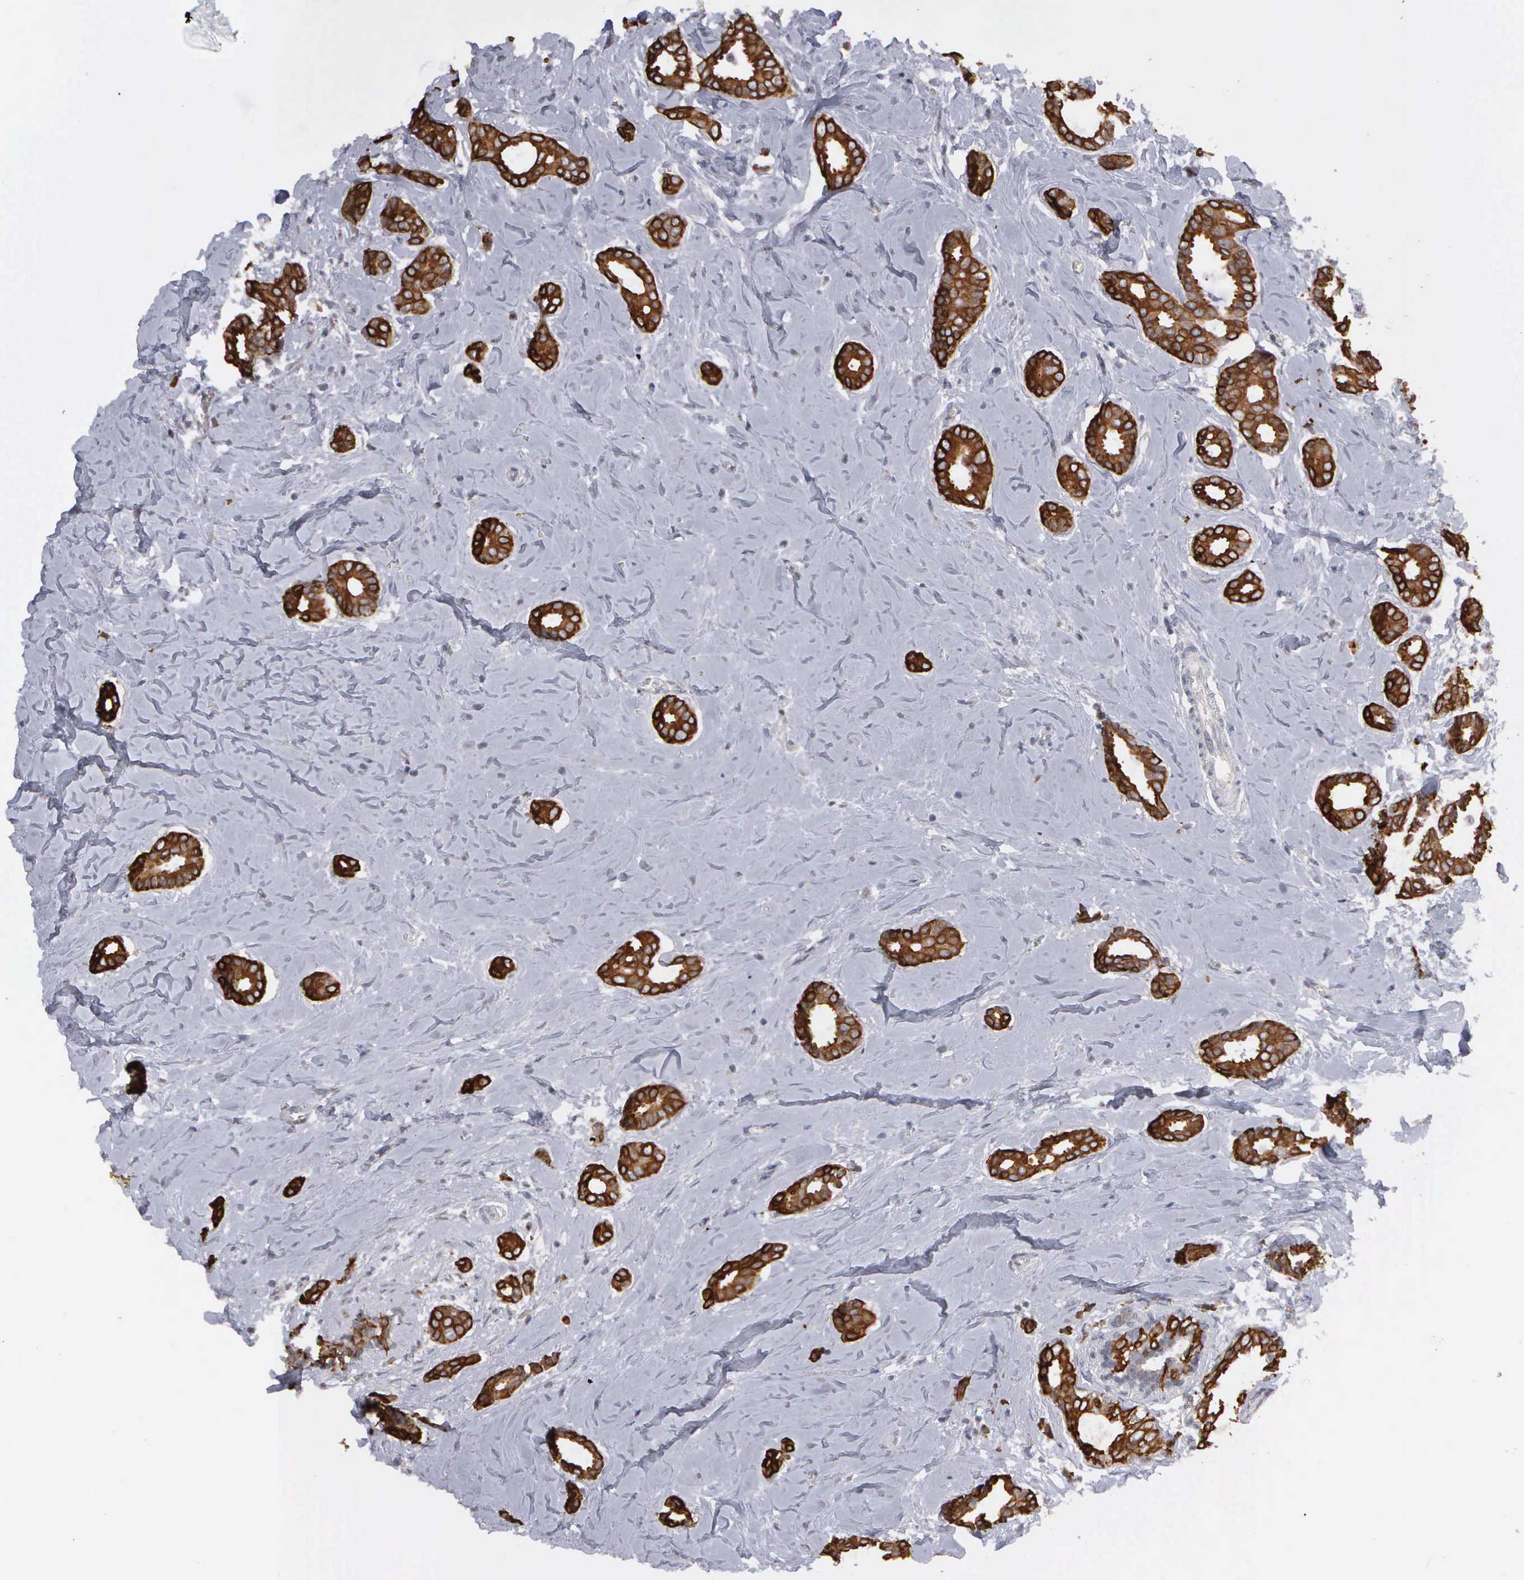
{"staining": {"intensity": "moderate", "quantity": ">75%", "location": "cytoplasmic/membranous"}, "tissue": "breast cancer", "cell_type": "Tumor cells", "image_type": "cancer", "snomed": [{"axis": "morphology", "description": "Duct carcinoma"}, {"axis": "topography", "description": "Breast"}], "caption": "Approximately >75% of tumor cells in breast cancer display moderate cytoplasmic/membranous protein staining as visualized by brown immunohistochemical staining.", "gene": "WDR89", "patient": {"sex": "female", "age": 50}}